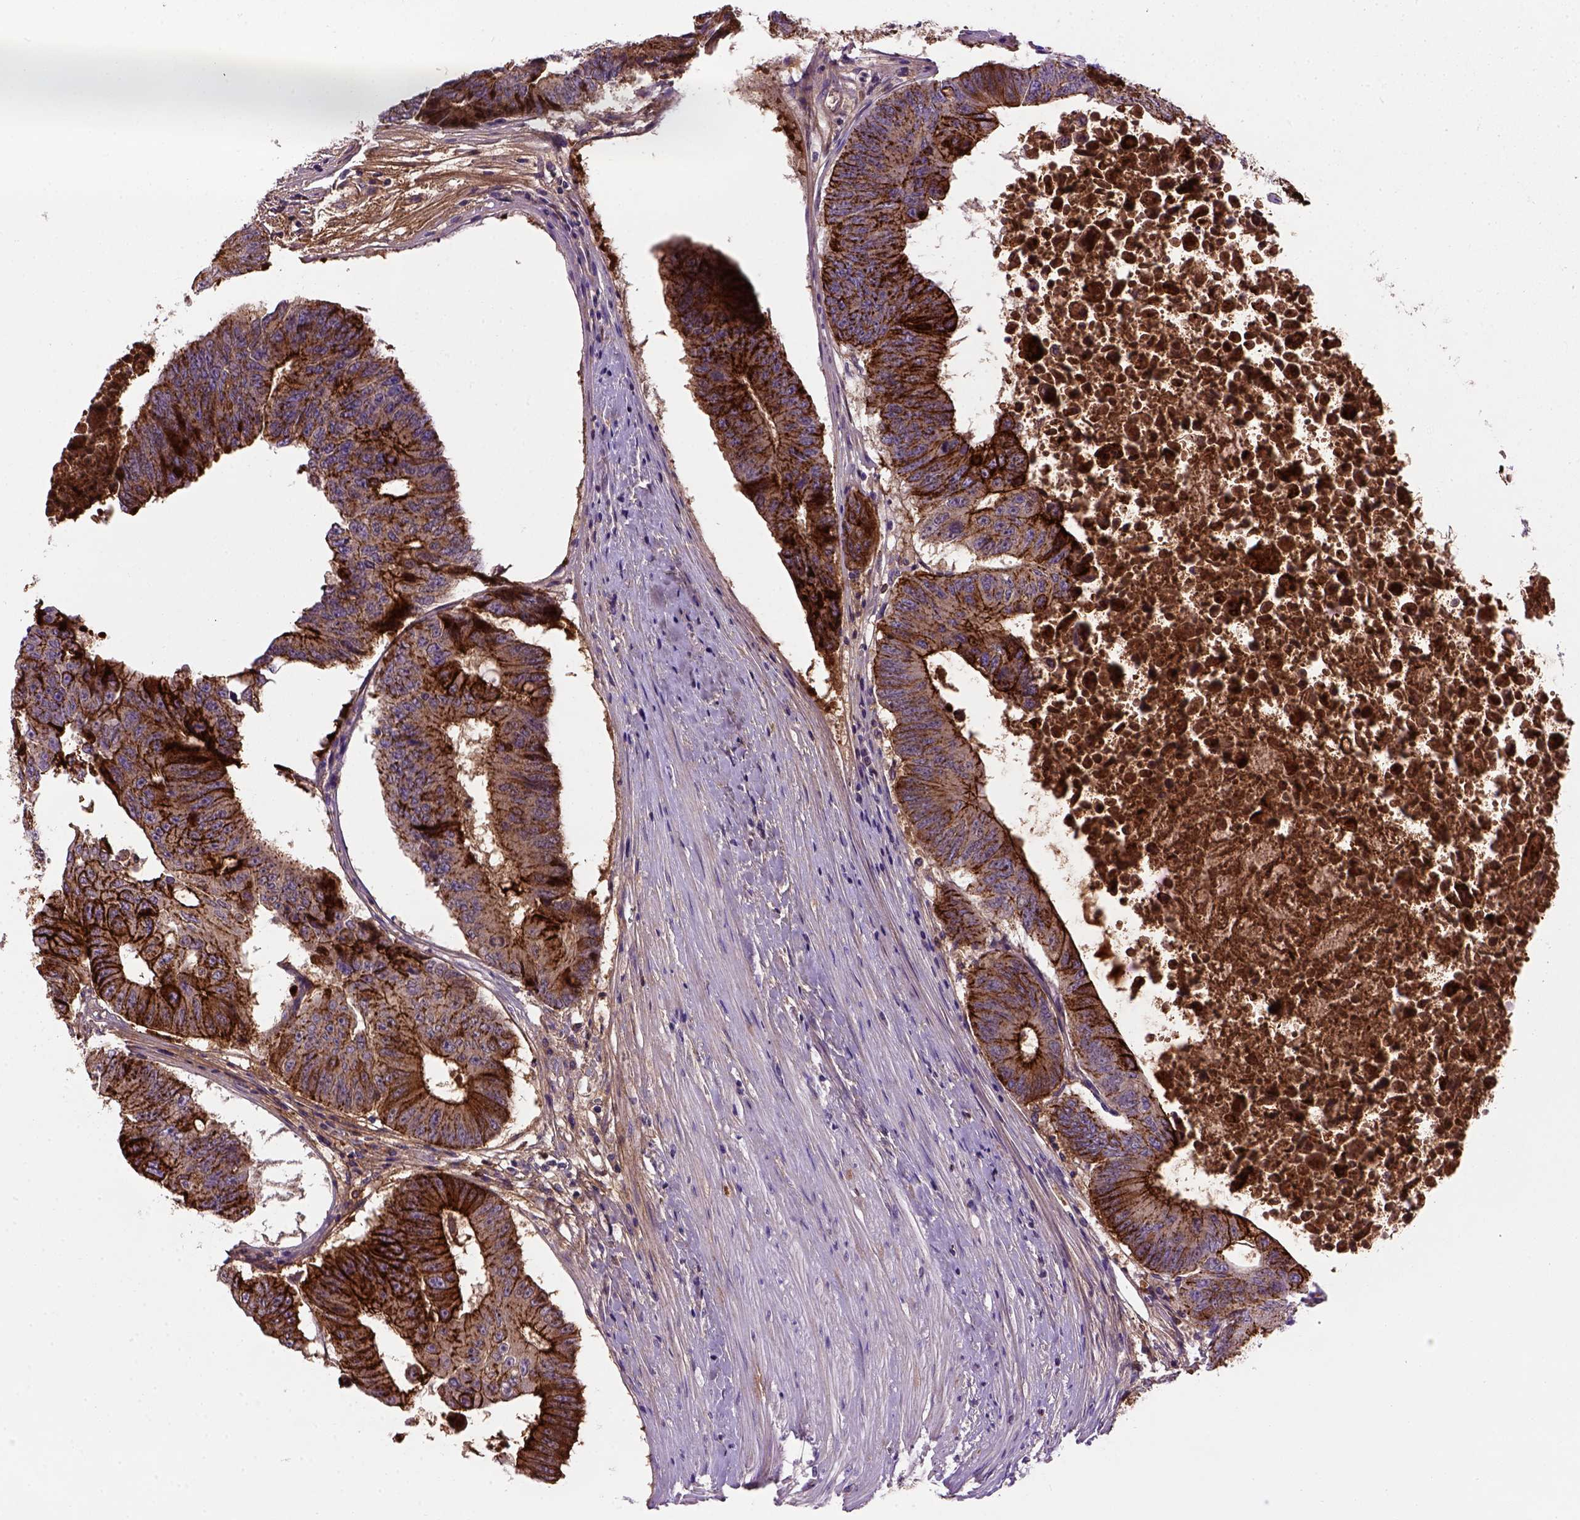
{"staining": {"intensity": "strong", "quantity": ">75%", "location": "cytoplasmic/membranous"}, "tissue": "colorectal cancer", "cell_type": "Tumor cells", "image_type": "cancer", "snomed": [{"axis": "morphology", "description": "Adenocarcinoma, NOS"}, {"axis": "topography", "description": "Rectum"}], "caption": "Strong cytoplasmic/membranous protein staining is seen in about >75% of tumor cells in colorectal cancer (adenocarcinoma).", "gene": "CDH1", "patient": {"sex": "male", "age": 59}}